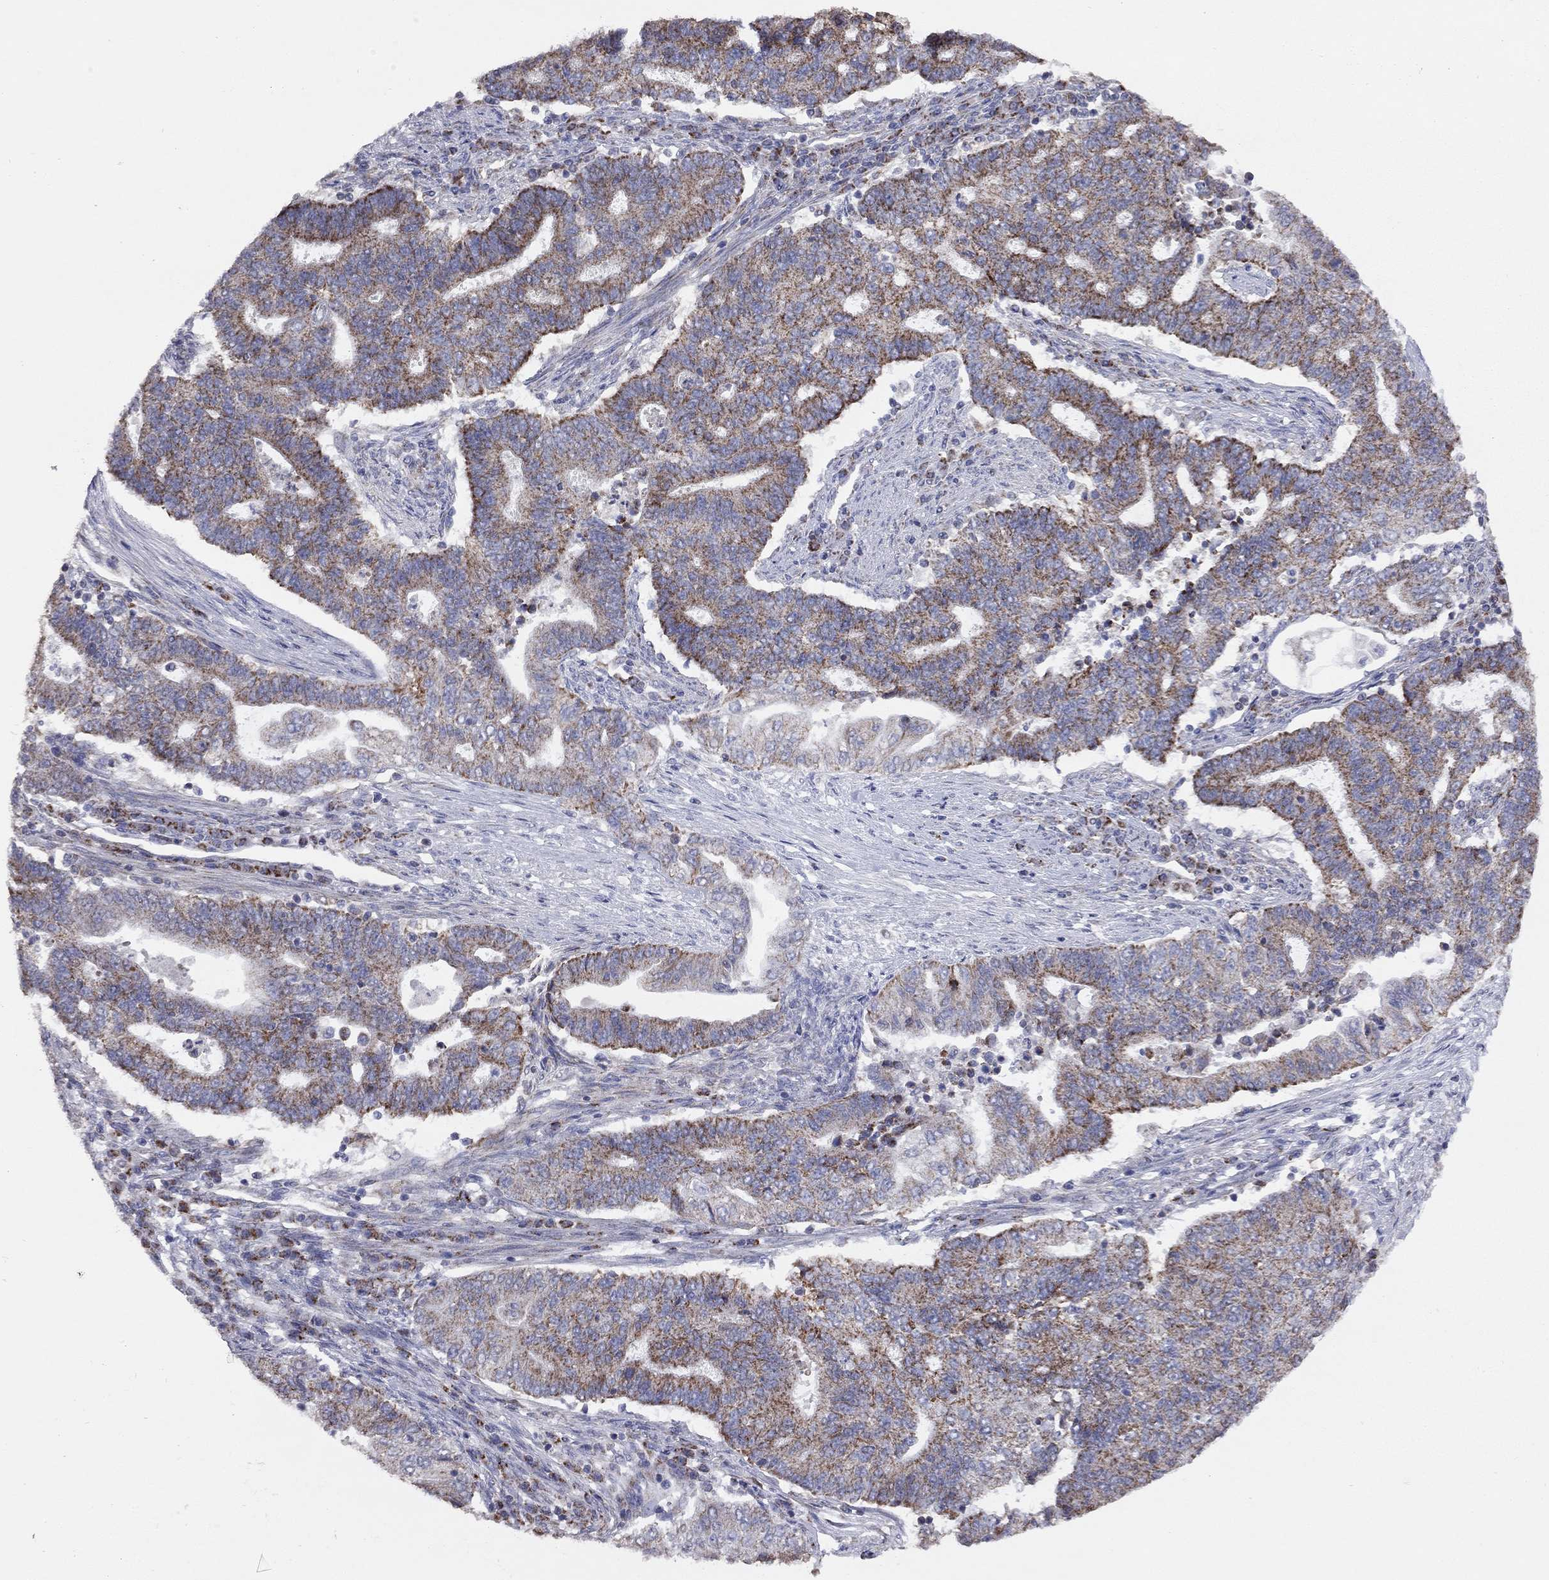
{"staining": {"intensity": "strong", "quantity": "25%-75%", "location": "cytoplasmic/membranous"}, "tissue": "endometrial cancer", "cell_type": "Tumor cells", "image_type": "cancer", "snomed": [{"axis": "morphology", "description": "Adenocarcinoma, NOS"}, {"axis": "topography", "description": "Uterus"}, {"axis": "topography", "description": "Endometrium"}], "caption": "DAB (3,3'-diaminobenzidine) immunohistochemical staining of human endometrial cancer (adenocarcinoma) exhibits strong cytoplasmic/membranous protein positivity in about 25%-75% of tumor cells.", "gene": "NDUFB1", "patient": {"sex": "female", "age": 54}}